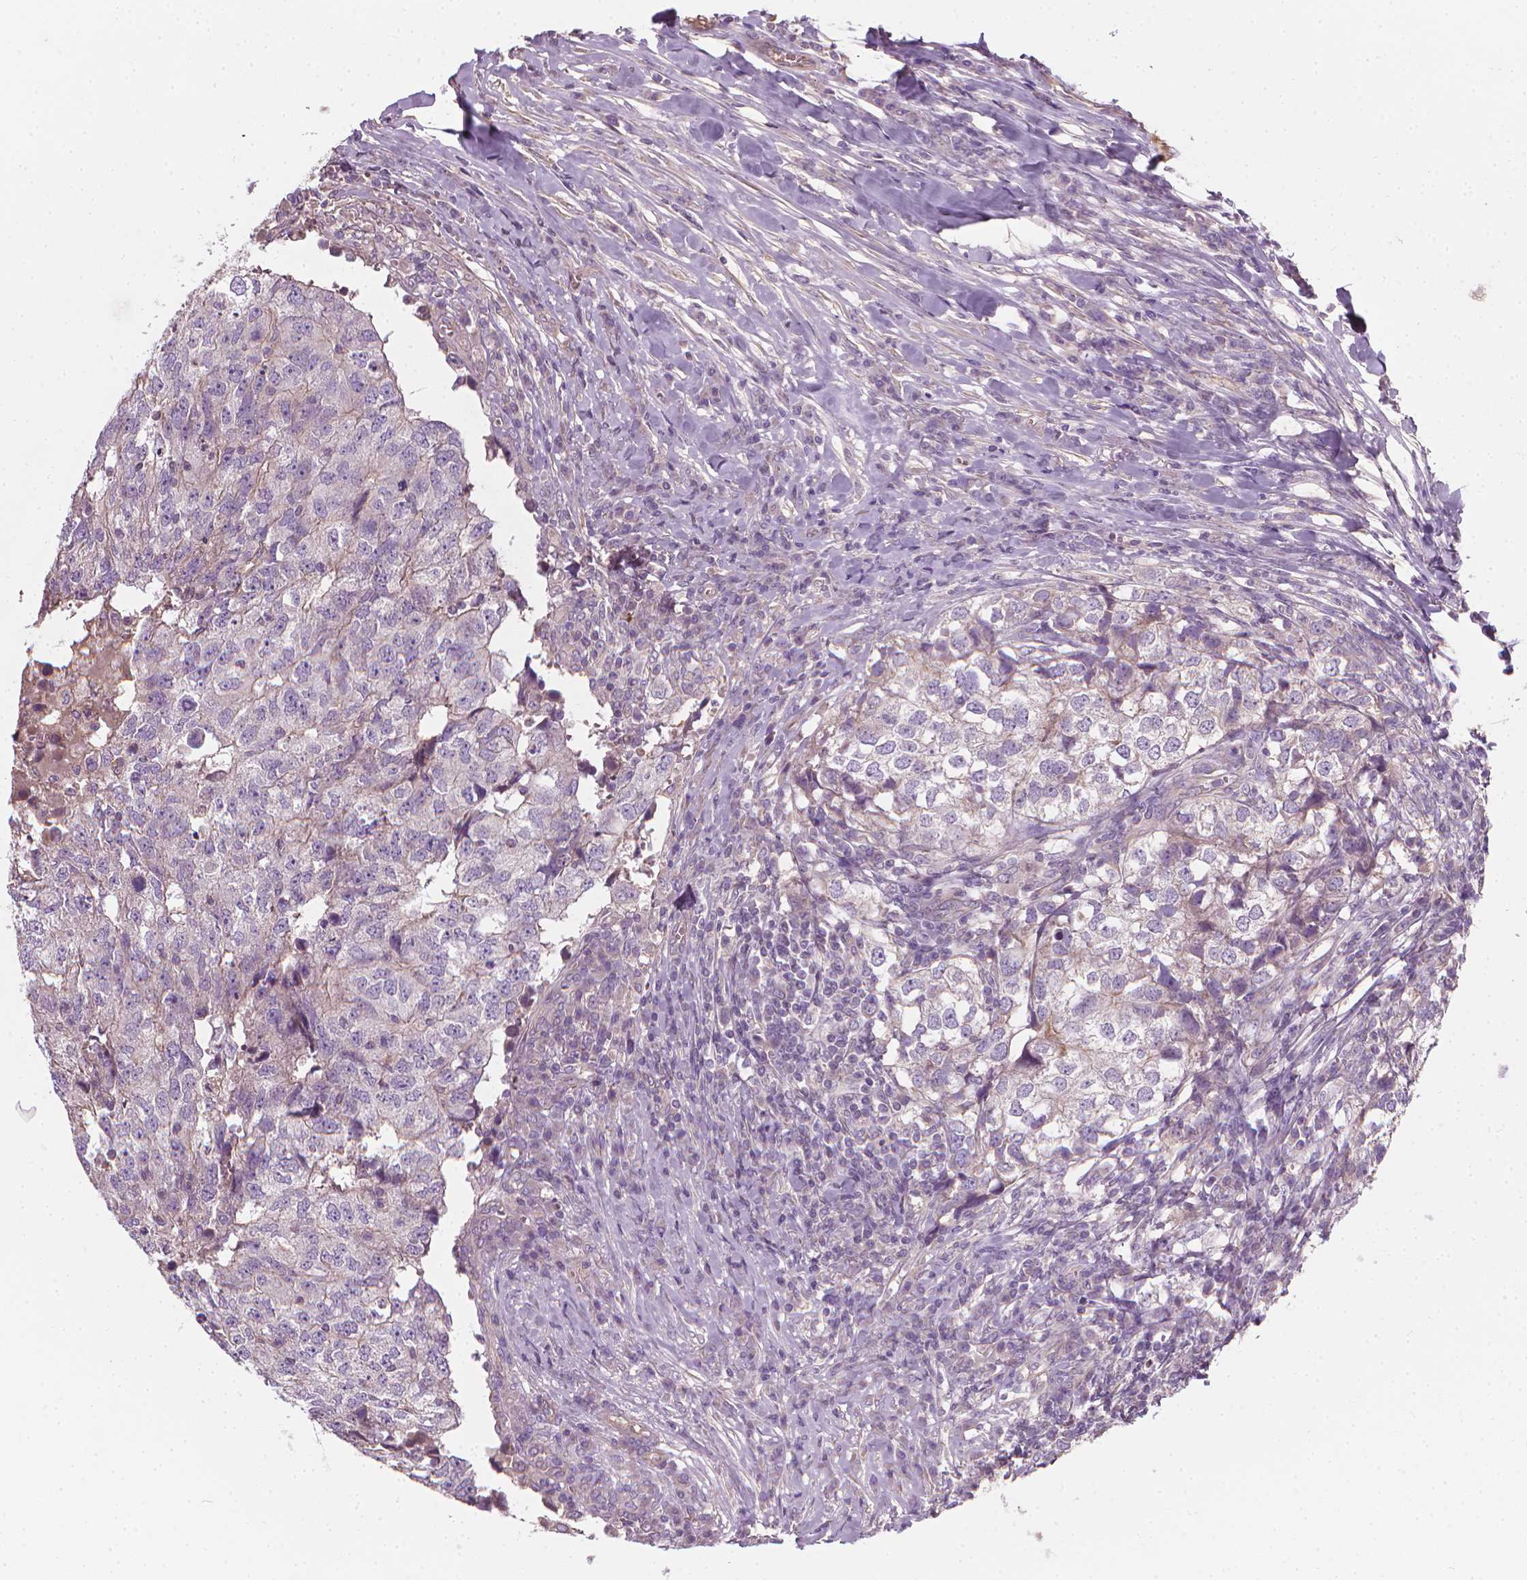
{"staining": {"intensity": "negative", "quantity": "none", "location": "none"}, "tissue": "breast cancer", "cell_type": "Tumor cells", "image_type": "cancer", "snomed": [{"axis": "morphology", "description": "Duct carcinoma"}, {"axis": "topography", "description": "Breast"}], "caption": "Immunohistochemistry of human breast intraductal carcinoma displays no staining in tumor cells.", "gene": "RIIAD1", "patient": {"sex": "female", "age": 30}}